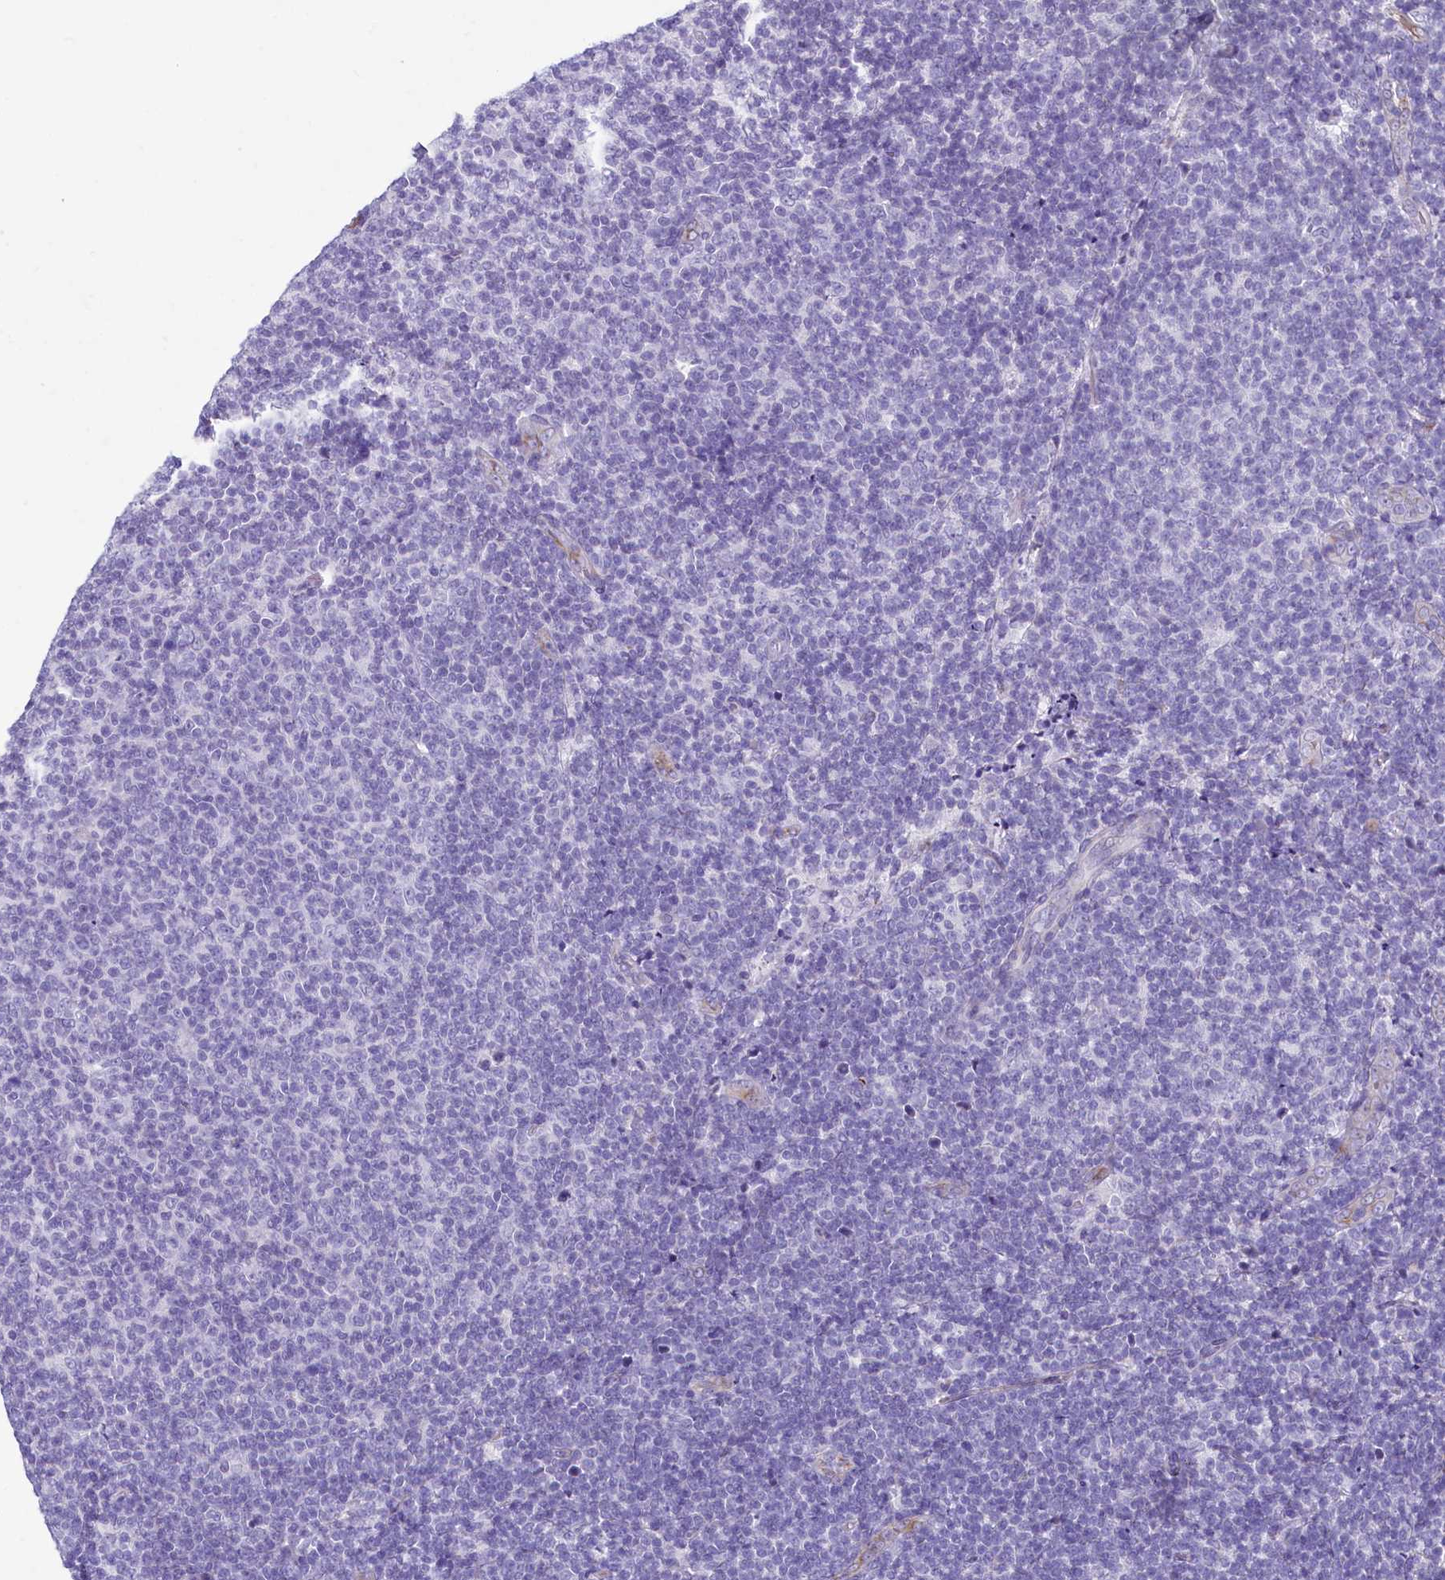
{"staining": {"intensity": "negative", "quantity": "none", "location": "none"}, "tissue": "lymphoma", "cell_type": "Tumor cells", "image_type": "cancer", "snomed": [{"axis": "morphology", "description": "Malignant lymphoma, non-Hodgkin's type, Low grade"}, {"axis": "topography", "description": "Lymph node"}], "caption": "The micrograph shows no staining of tumor cells in lymphoma.", "gene": "INSC", "patient": {"sex": "male", "age": 66}}